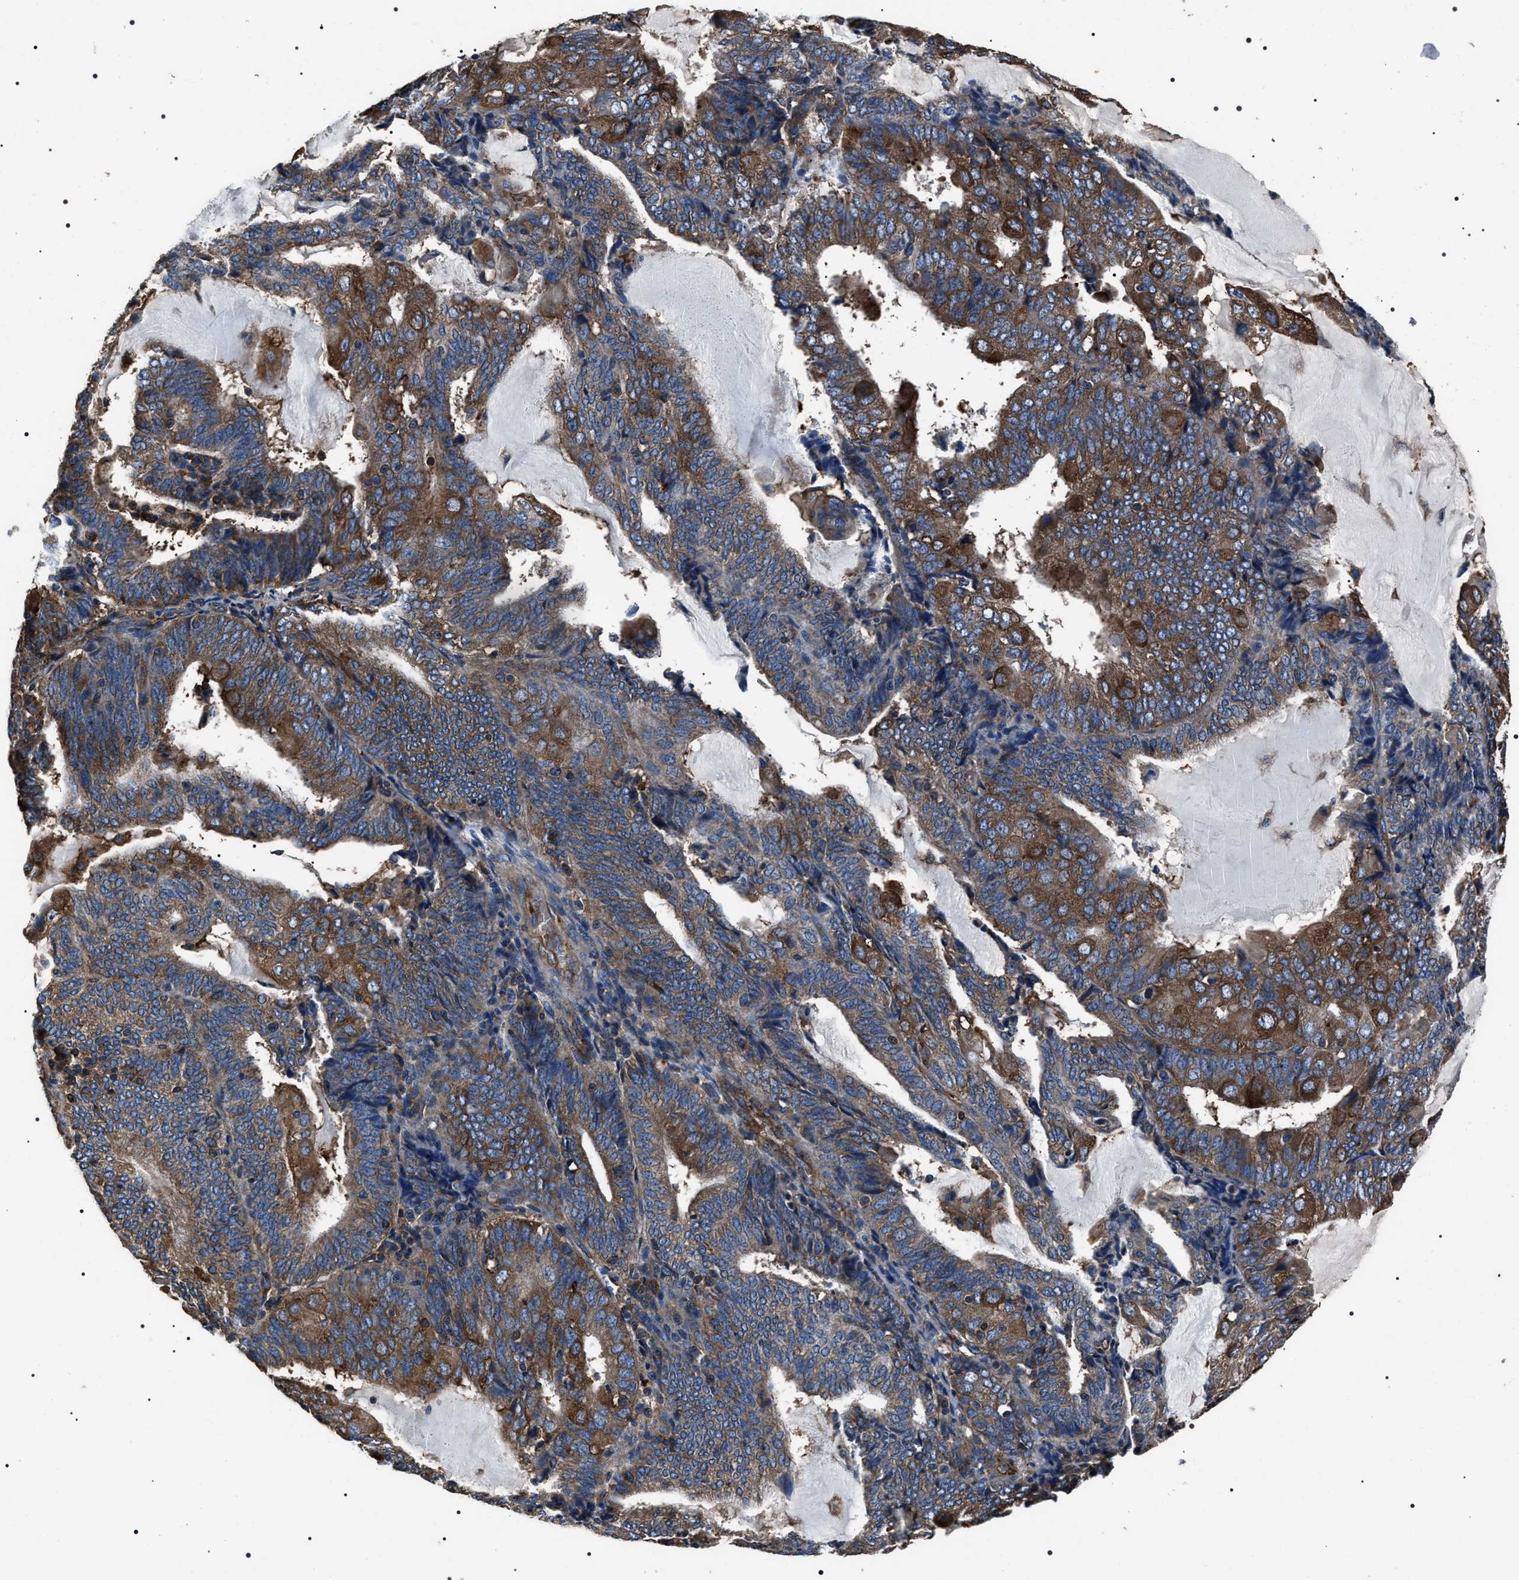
{"staining": {"intensity": "moderate", "quantity": "25%-75%", "location": "cytoplasmic/membranous"}, "tissue": "endometrial cancer", "cell_type": "Tumor cells", "image_type": "cancer", "snomed": [{"axis": "morphology", "description": "Adenocarcinoma, NOS"}, {"axis": "topography", "description": "Endometrium"}], "caption": "A brown stain highlights moderate cytoplasmic/membranous staining of a protein in human endometrial cancer (adenocarcinoma) tumor cells.", "gene": "HSCB", "patient": {"sex": "female", "age": 81}}